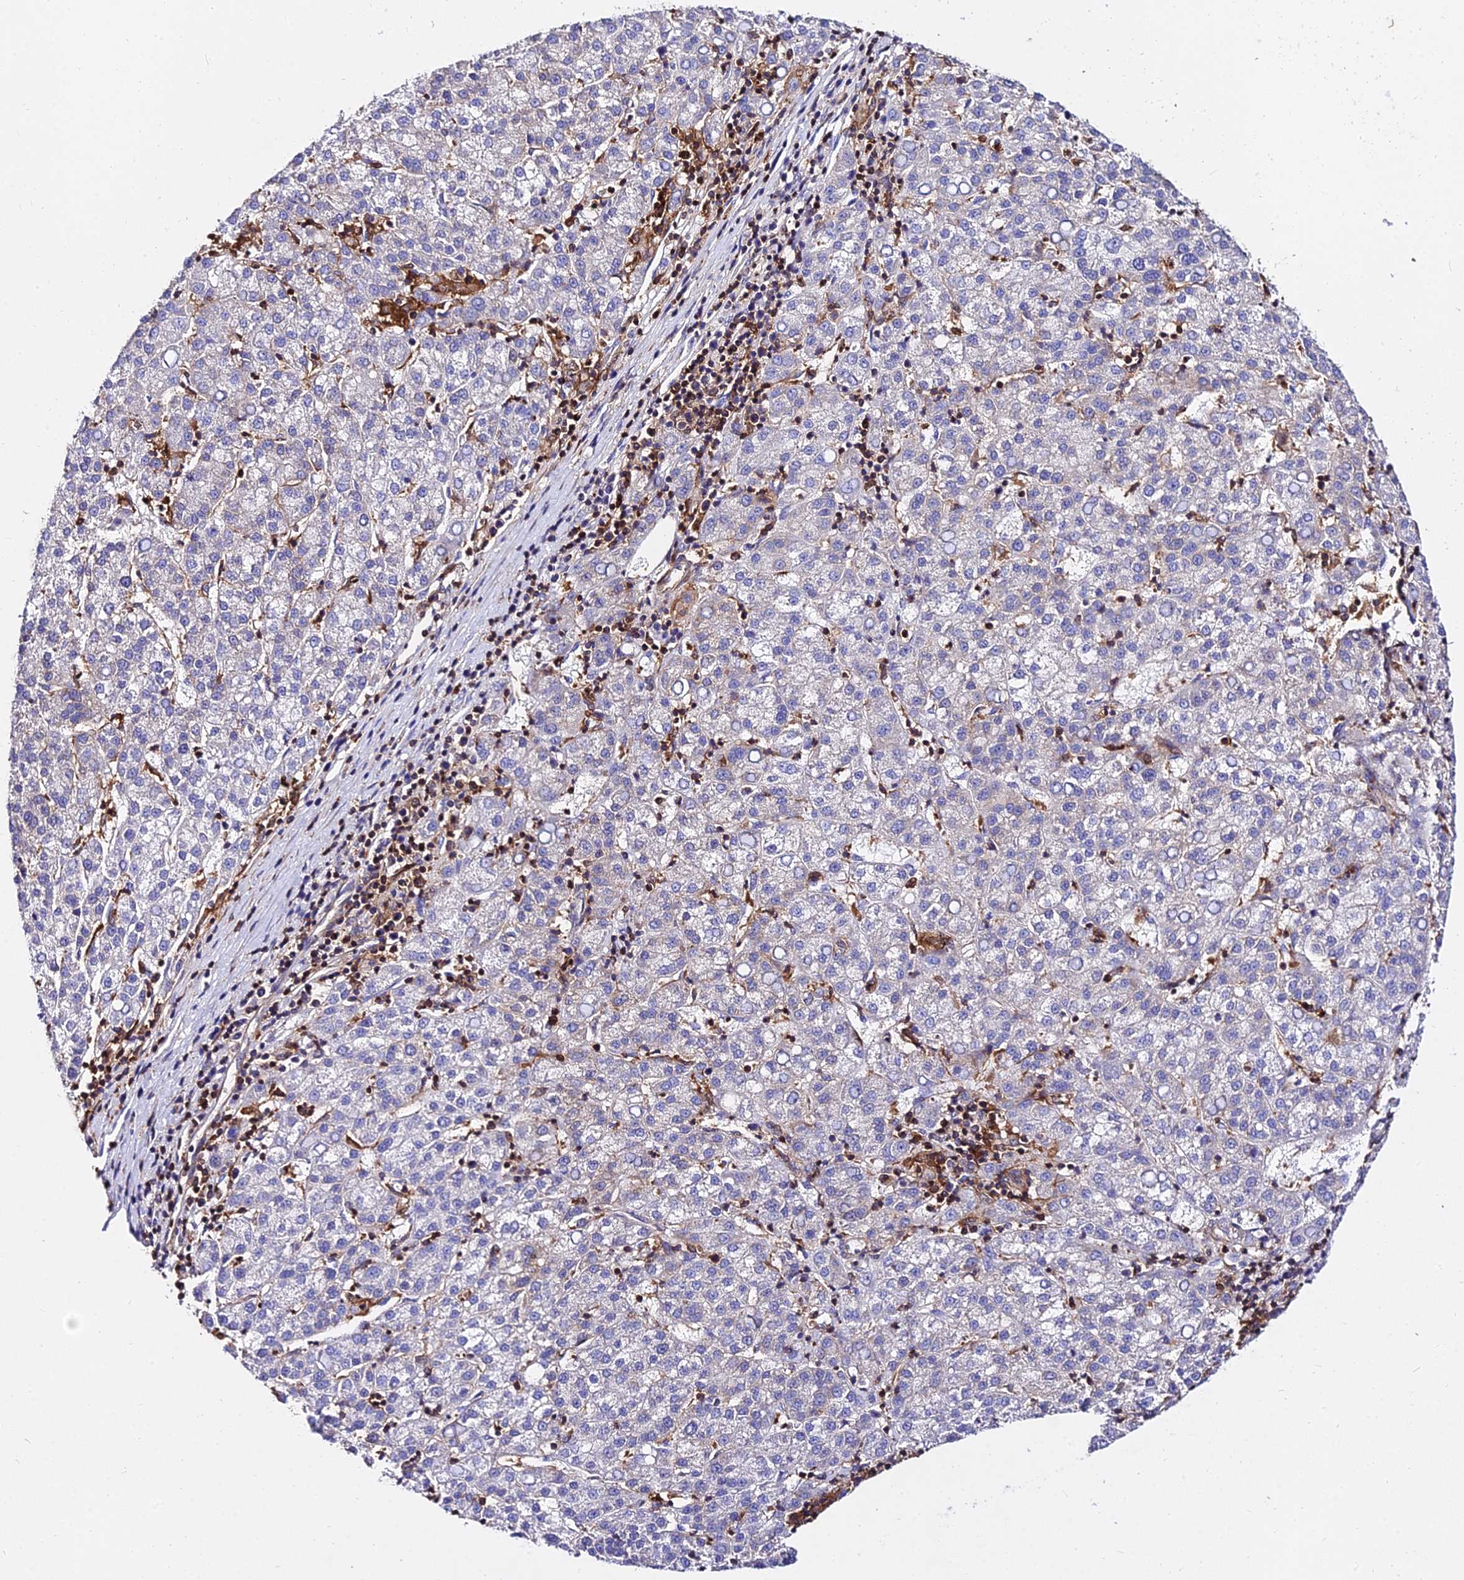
{"staining": {"intensity": "negative", "quantity": "none", "location": "none"}, "tissue": "liver cancer", "cell_type": "Tumor cells", "image_type": "cancer", "snomed": [{"axis": "morphology", "description": "Carcinoma, Hepatocellular, NOS"}, {"axis": "topography", "description": "Liver"}], "caption": "Tumor cells show no significant protein staining in liver cancer.", "gene": "CSRP1", "patient": {"sex": "female", "age": 58}}